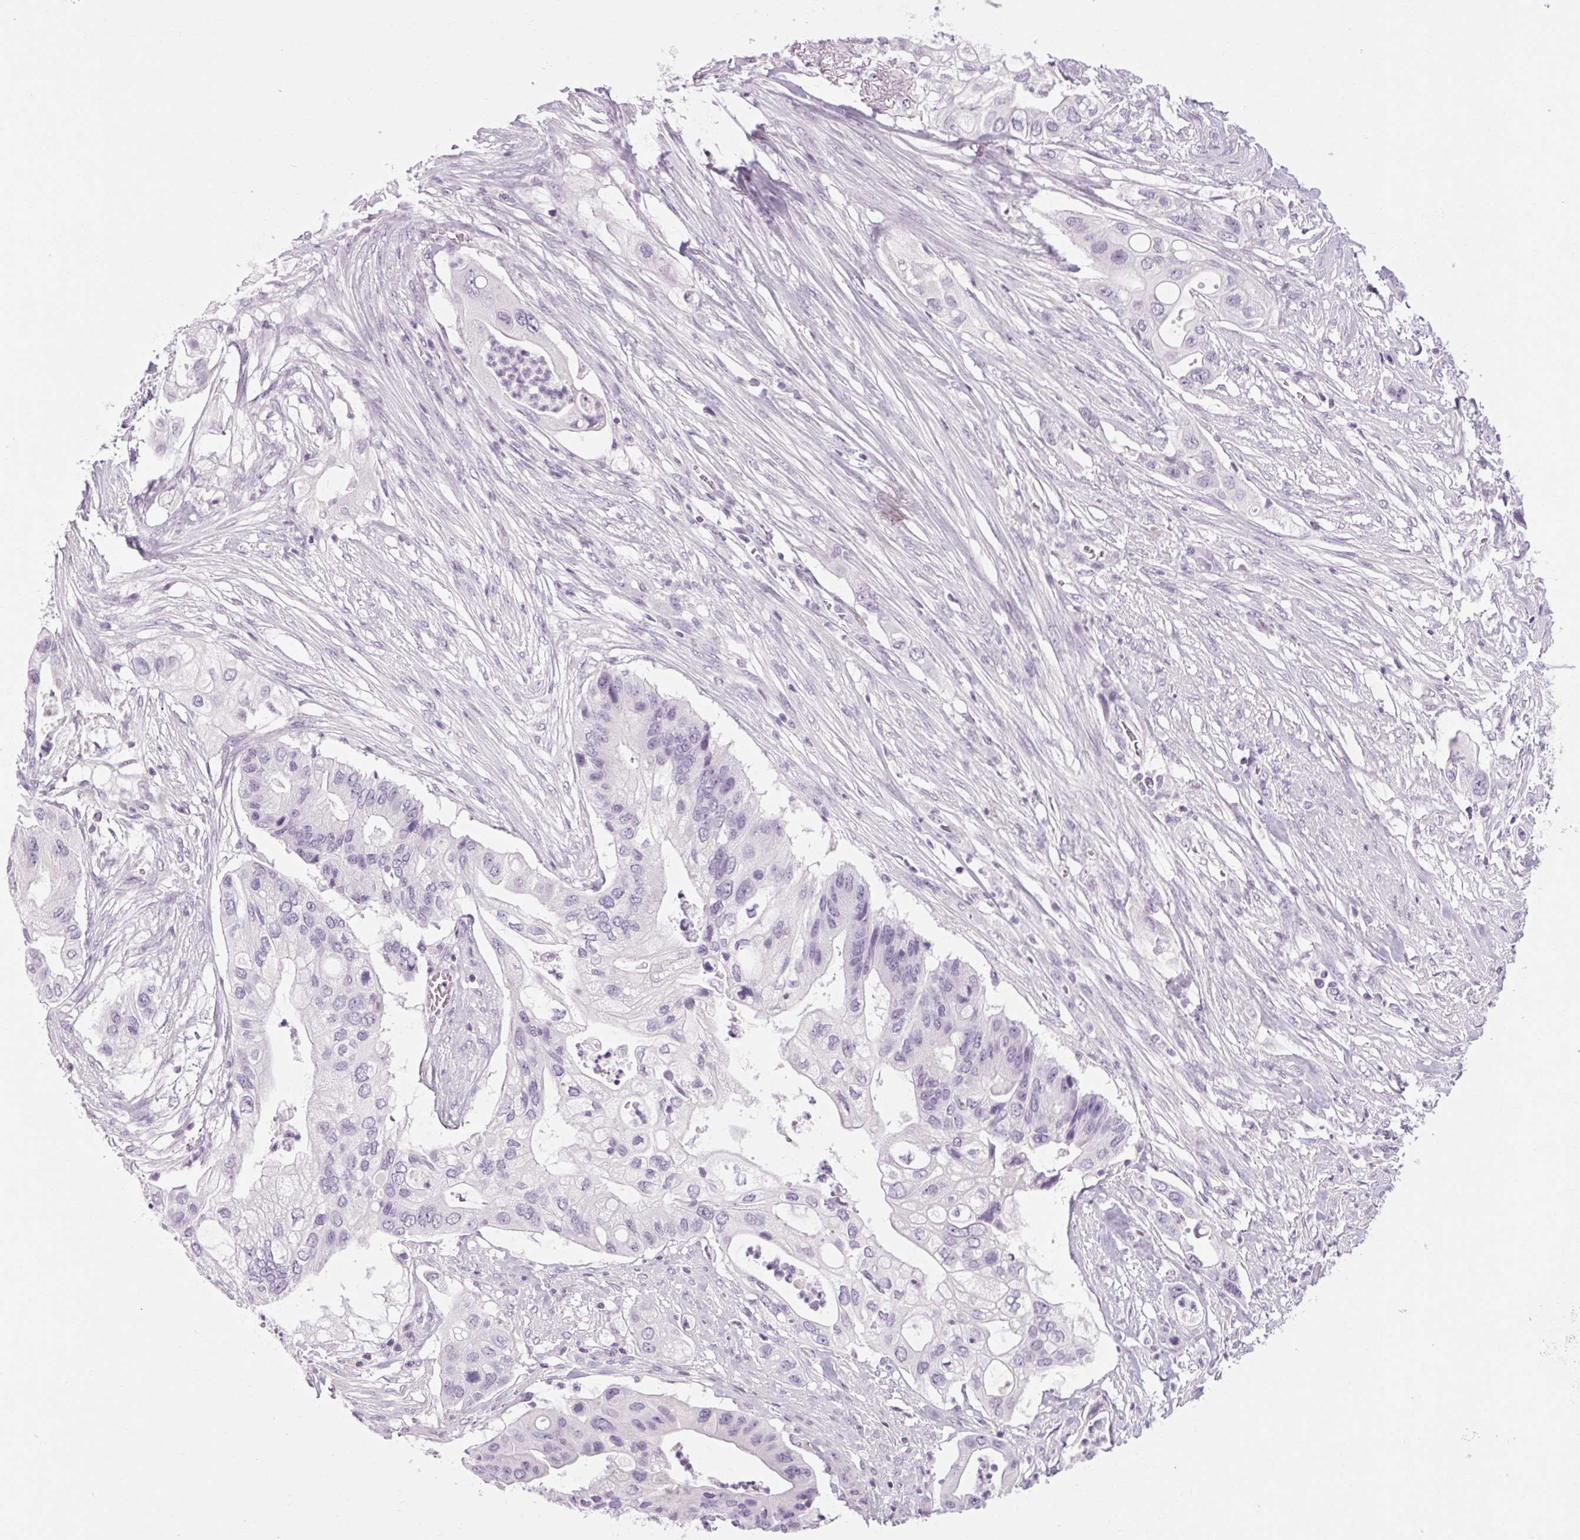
{"staining": {"intensity": "negative", "quantity": "none", "location": "none"}, "tissue": "pancreatic cancer", "cell_type": "Tumor cells", "image_type": "cancer", "snomed": [{"axis": "morphology", "description": "Adenocarcinoma, NOS"}, {"axis": "topography", "description": "Pancreas"}], "caption": "An IHC histopathology image of pancreatic cancer is shown. There is no staining in tumor cells of pancreatic cancer.", "gene": "POMC", "patient": {"sex": "female", "age": 72}}